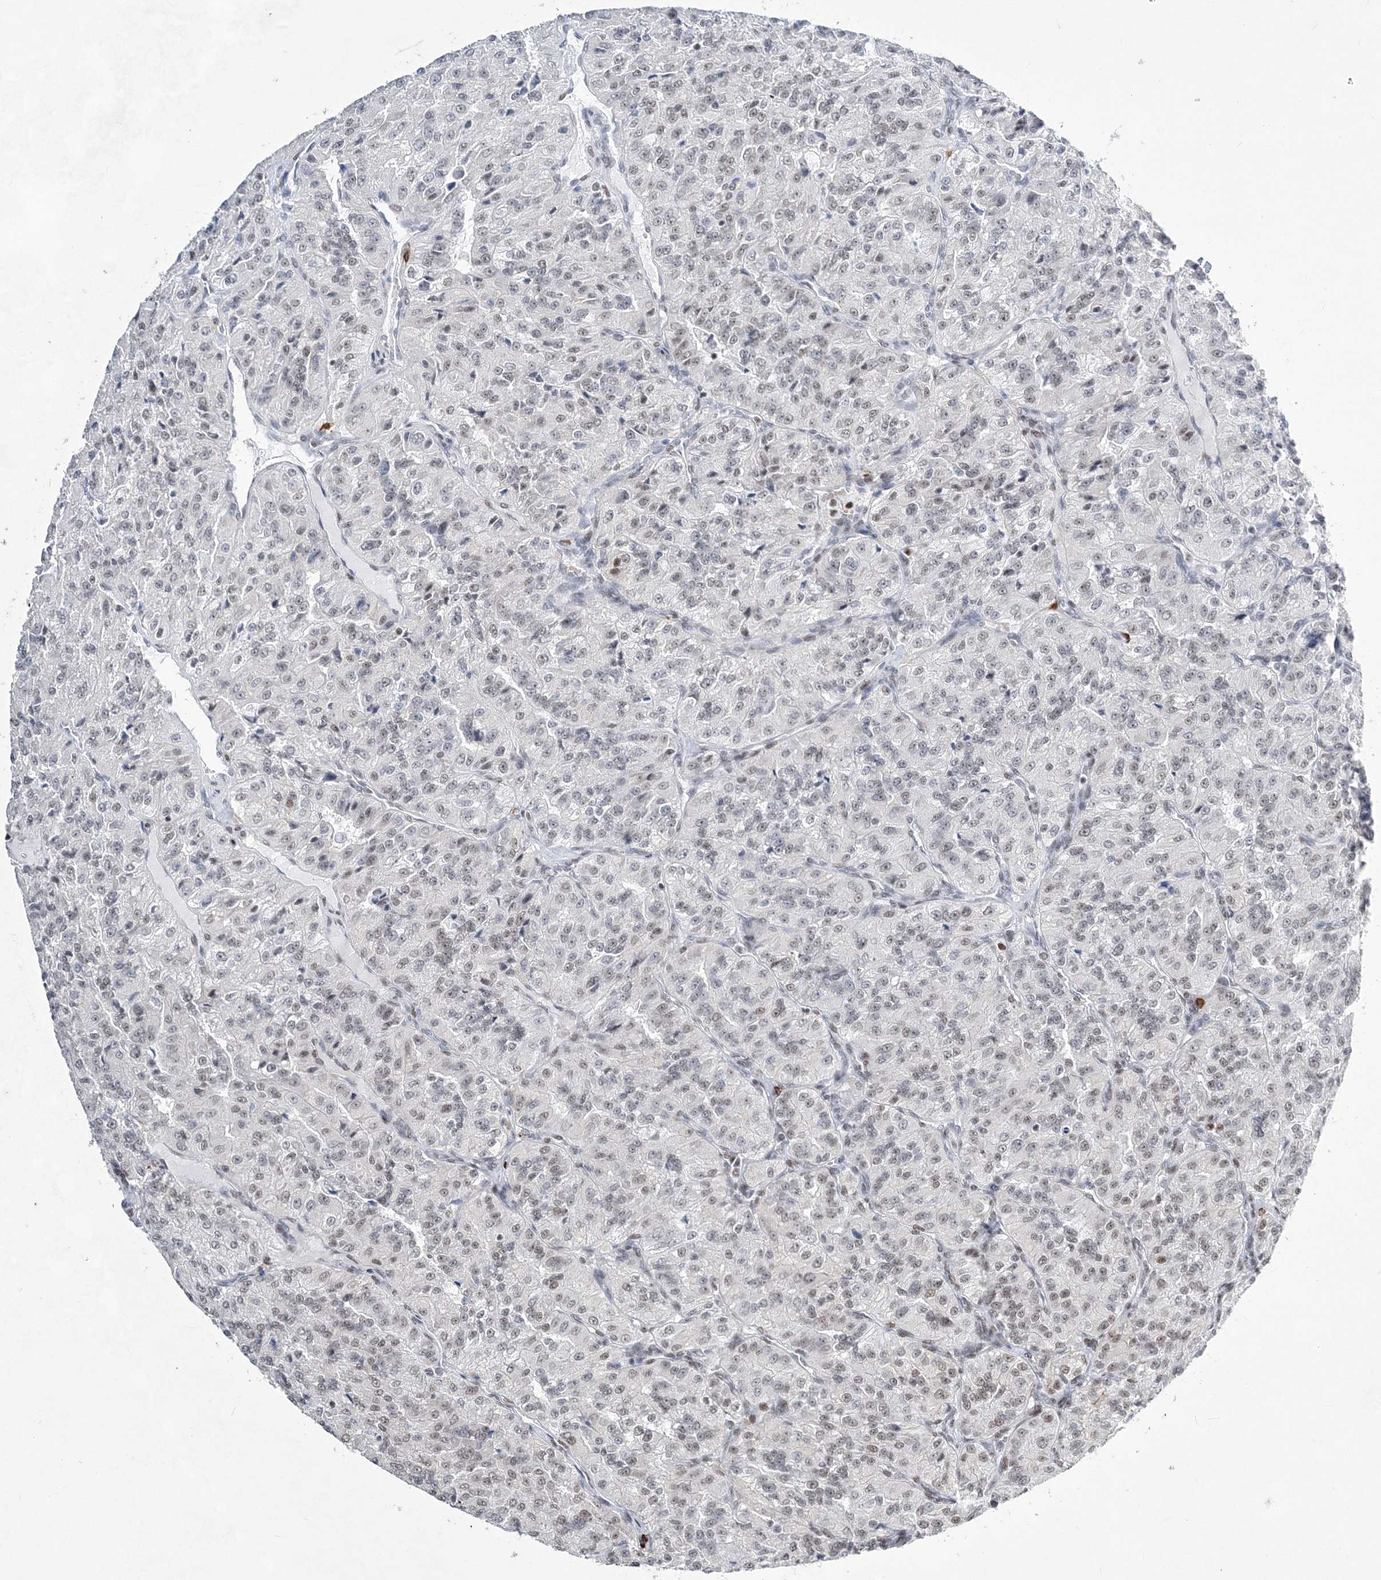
{"staining": {"intensity": "negative", "quantity": "none", "location": "none"}, "tissue": "renal cancer", "cell_type": "Tumor cells", "image_type": "cancer", "snomed": [{"axis": "morphology", "description": "Adenocarcinoma, NOS"}, {"axis": "topography", "description": "Kidney"}], "caption": "Renal adenocarcinoma was stained to show a protein in brown. There is no significant positivity in tumor cells.", "gene": "ZBTB7A", "patient": {"sex": "female", "age": 63}}